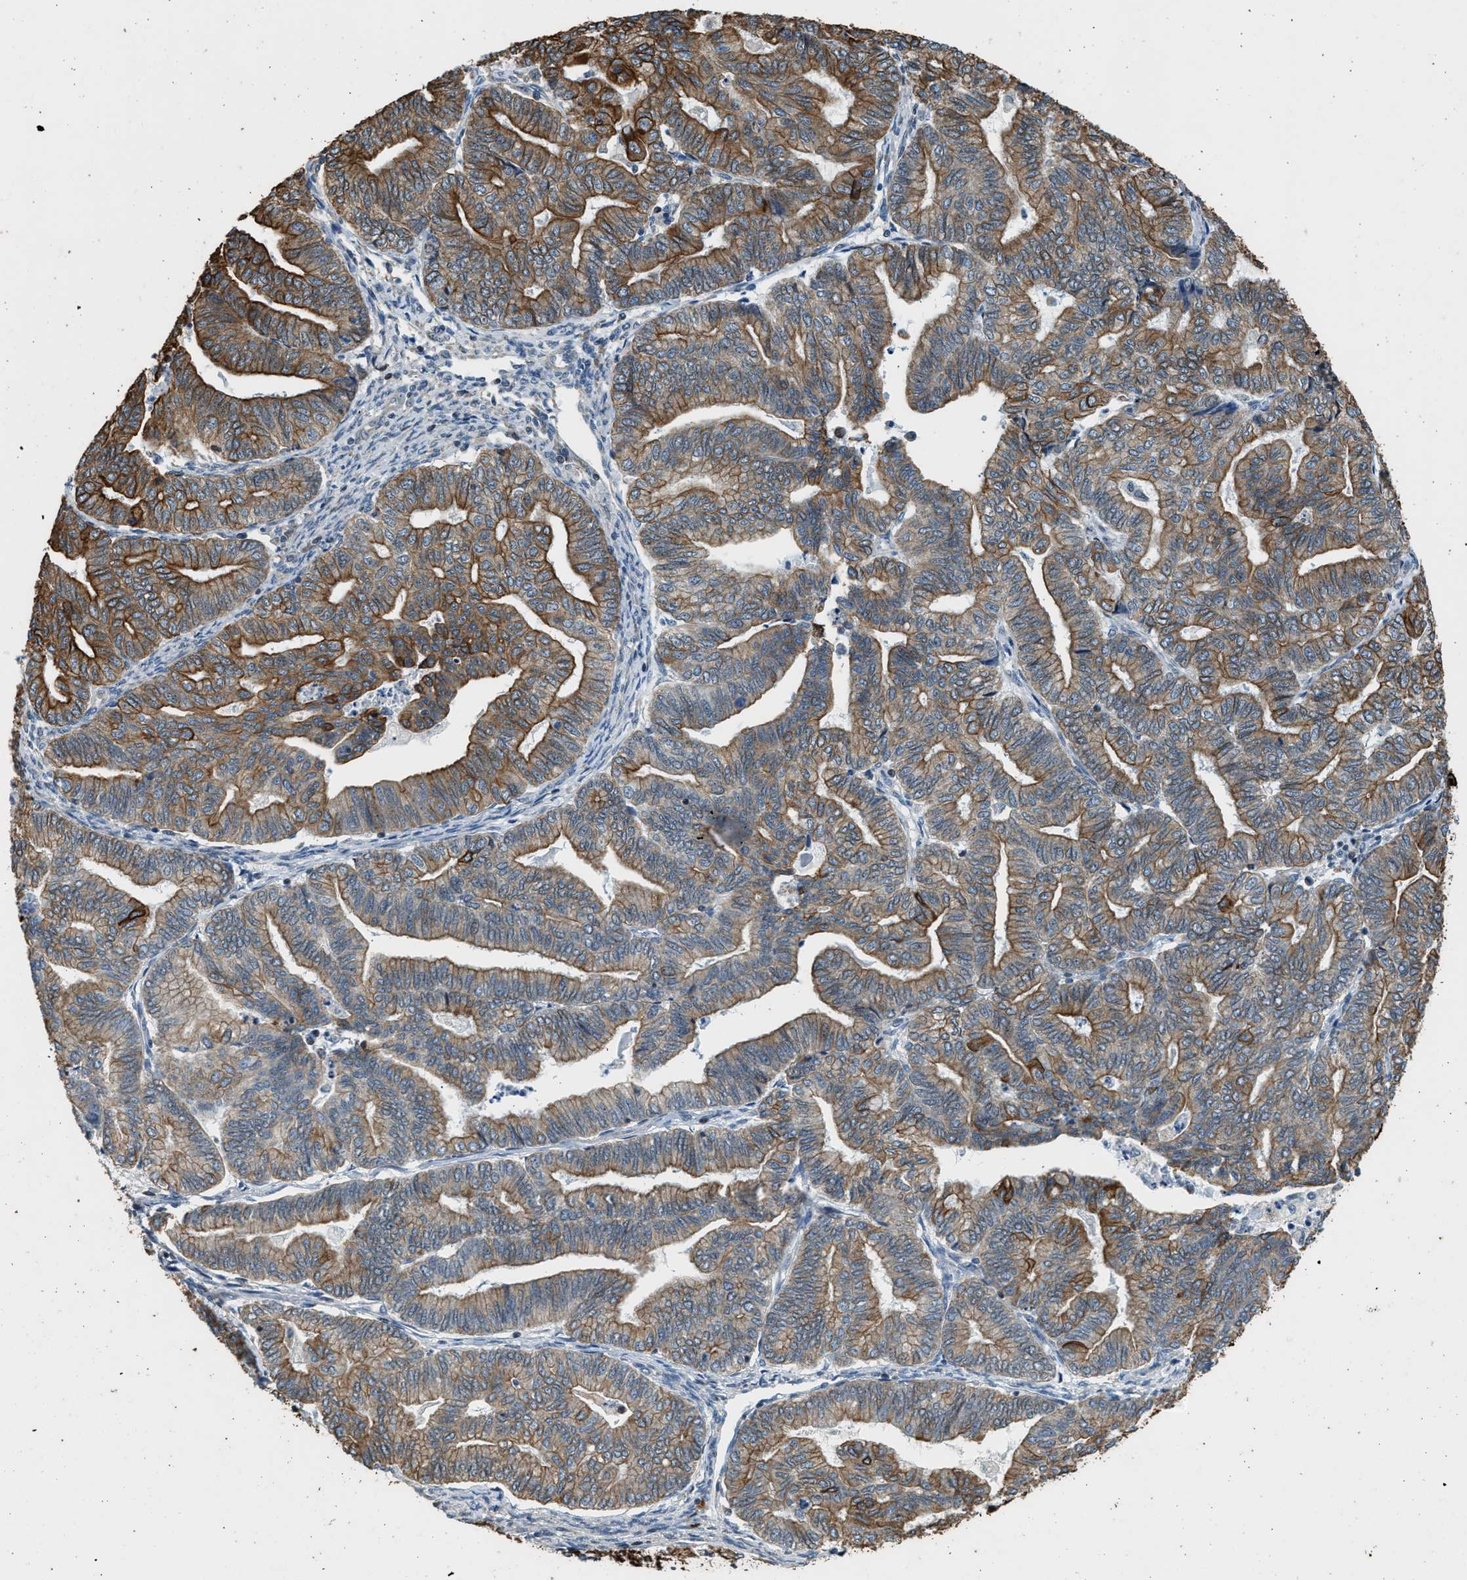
{"staining": {"intensity": "strong", "quantity": "25%-75%", "location": "cytoplasmic/membranous"}, "tissue": "endometrial cancer", "cell_type": "Tumor cells", "image_type": "cancer", "snomed": [{"axis": "morphology", "description": "Adenocarcinoma, NOS"}, {"axis": "topography", "description": "Endometrium"}], "caption": "Protein expression analysis of adenocarcinoma (endometrial) exhibits strong cytoplasmic/membranous expression in approximately 25%-75% of tumor cells.", "gene": "PCLO", "patient": {"sex": "female", "age": 79}}